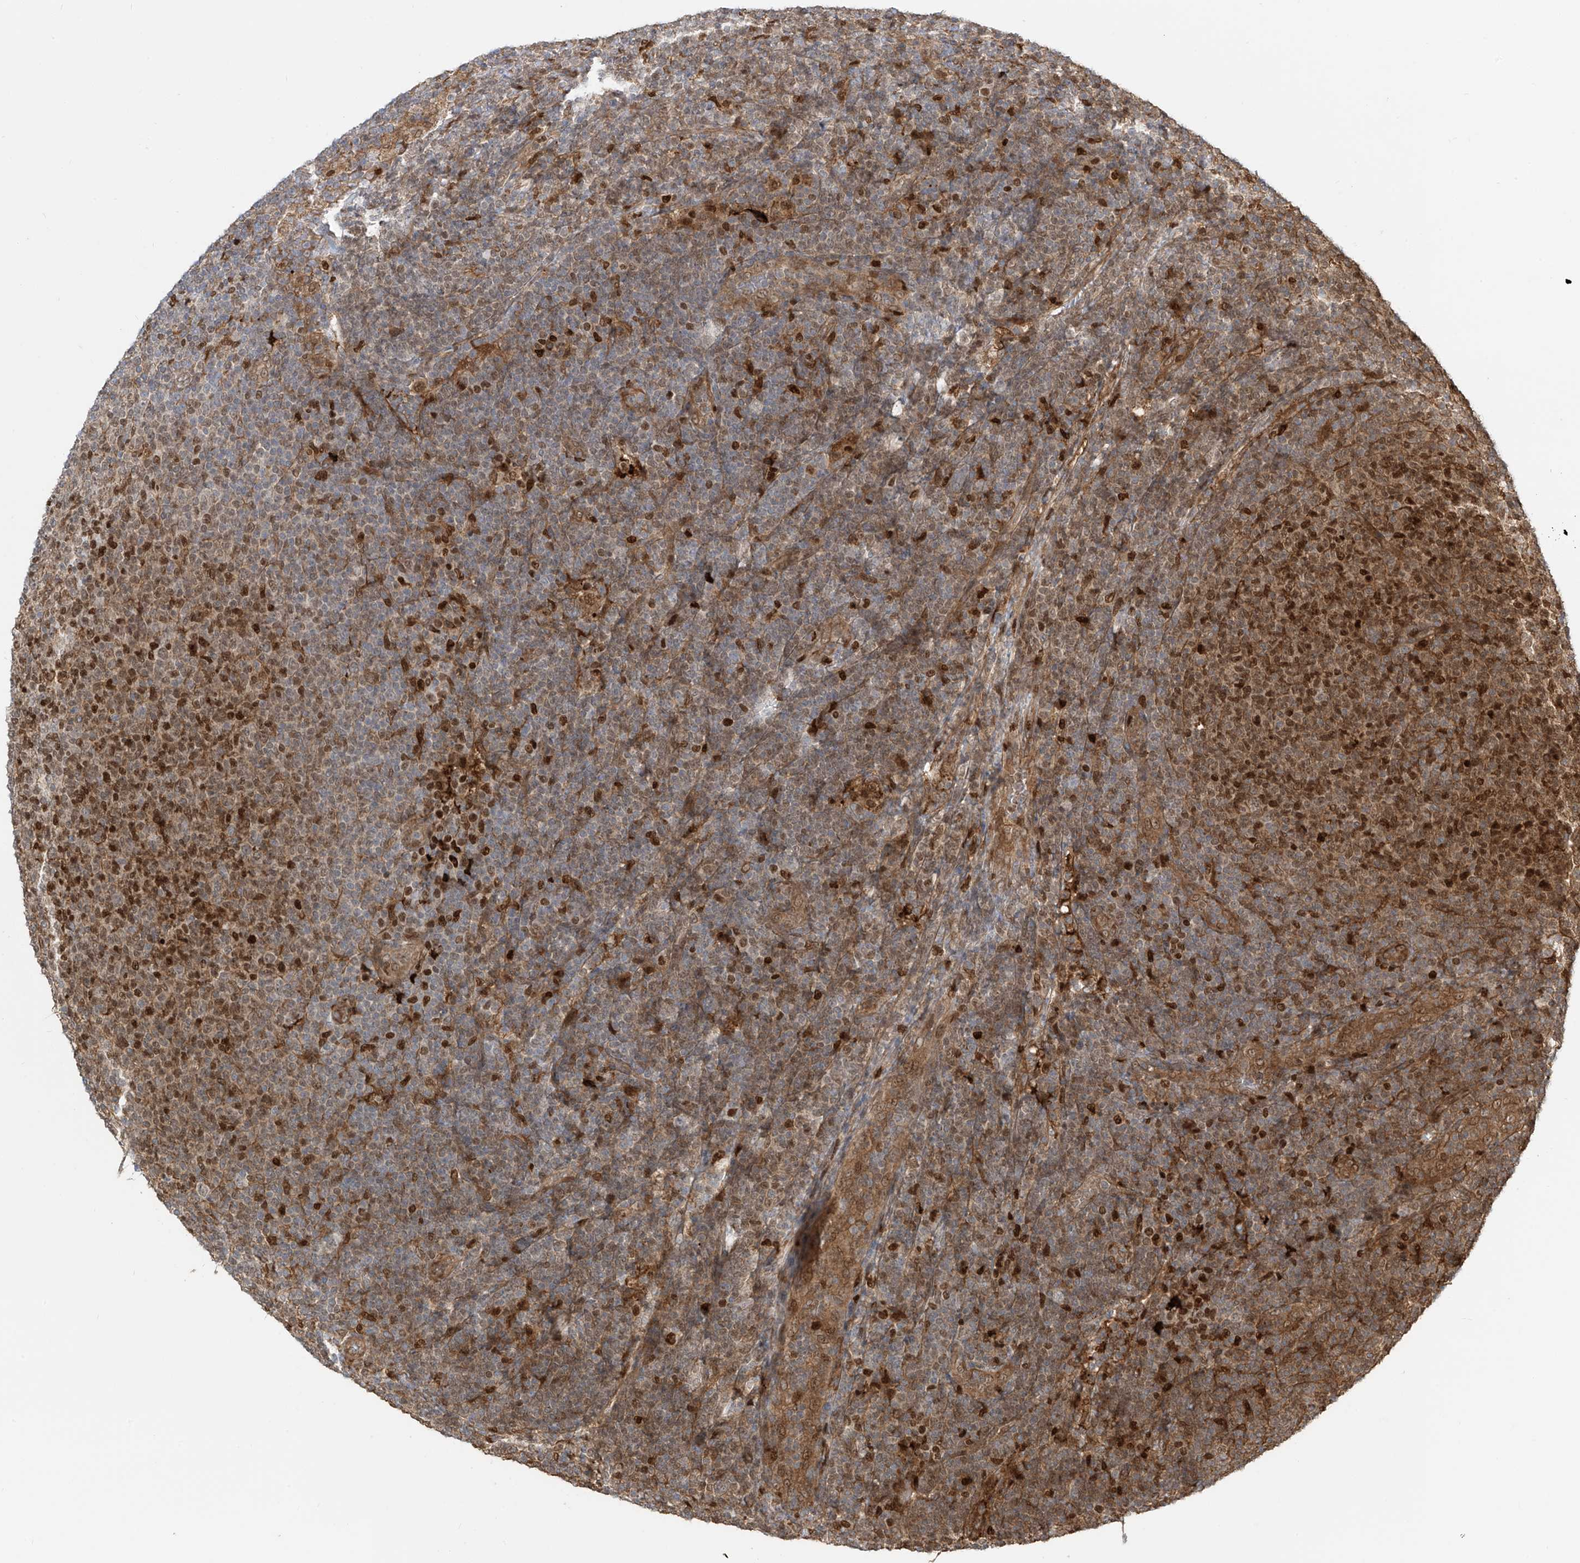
{"staining": {"intensity": "moderate", "quantity": "25%-75%", "location": "cytoplasmic/membranous,nuclear"}, "tissue": "lymphoma", "cell_type": "Tumor cells", "image_type": "cancer", "snomed": [{"axis": "morphology", "description": "Malignant lymphoma, non-Hodgkin's type, Low grade"}, {"axis": "topography", "description": "Lymph node"}], "caption": "Low-grade malignant lymphoma, non-Hodgkin's type stained with DAB immunohistochemistry reveals medium levels of moderate cytoplasmic/membranous and nuclear expression in about 25%-75% of tumor cells. (Brightfield microscopy of DAB IHC at high magnification).", "gene": "ATAD2B", "patient": {"sex": "male", "age": 66}}